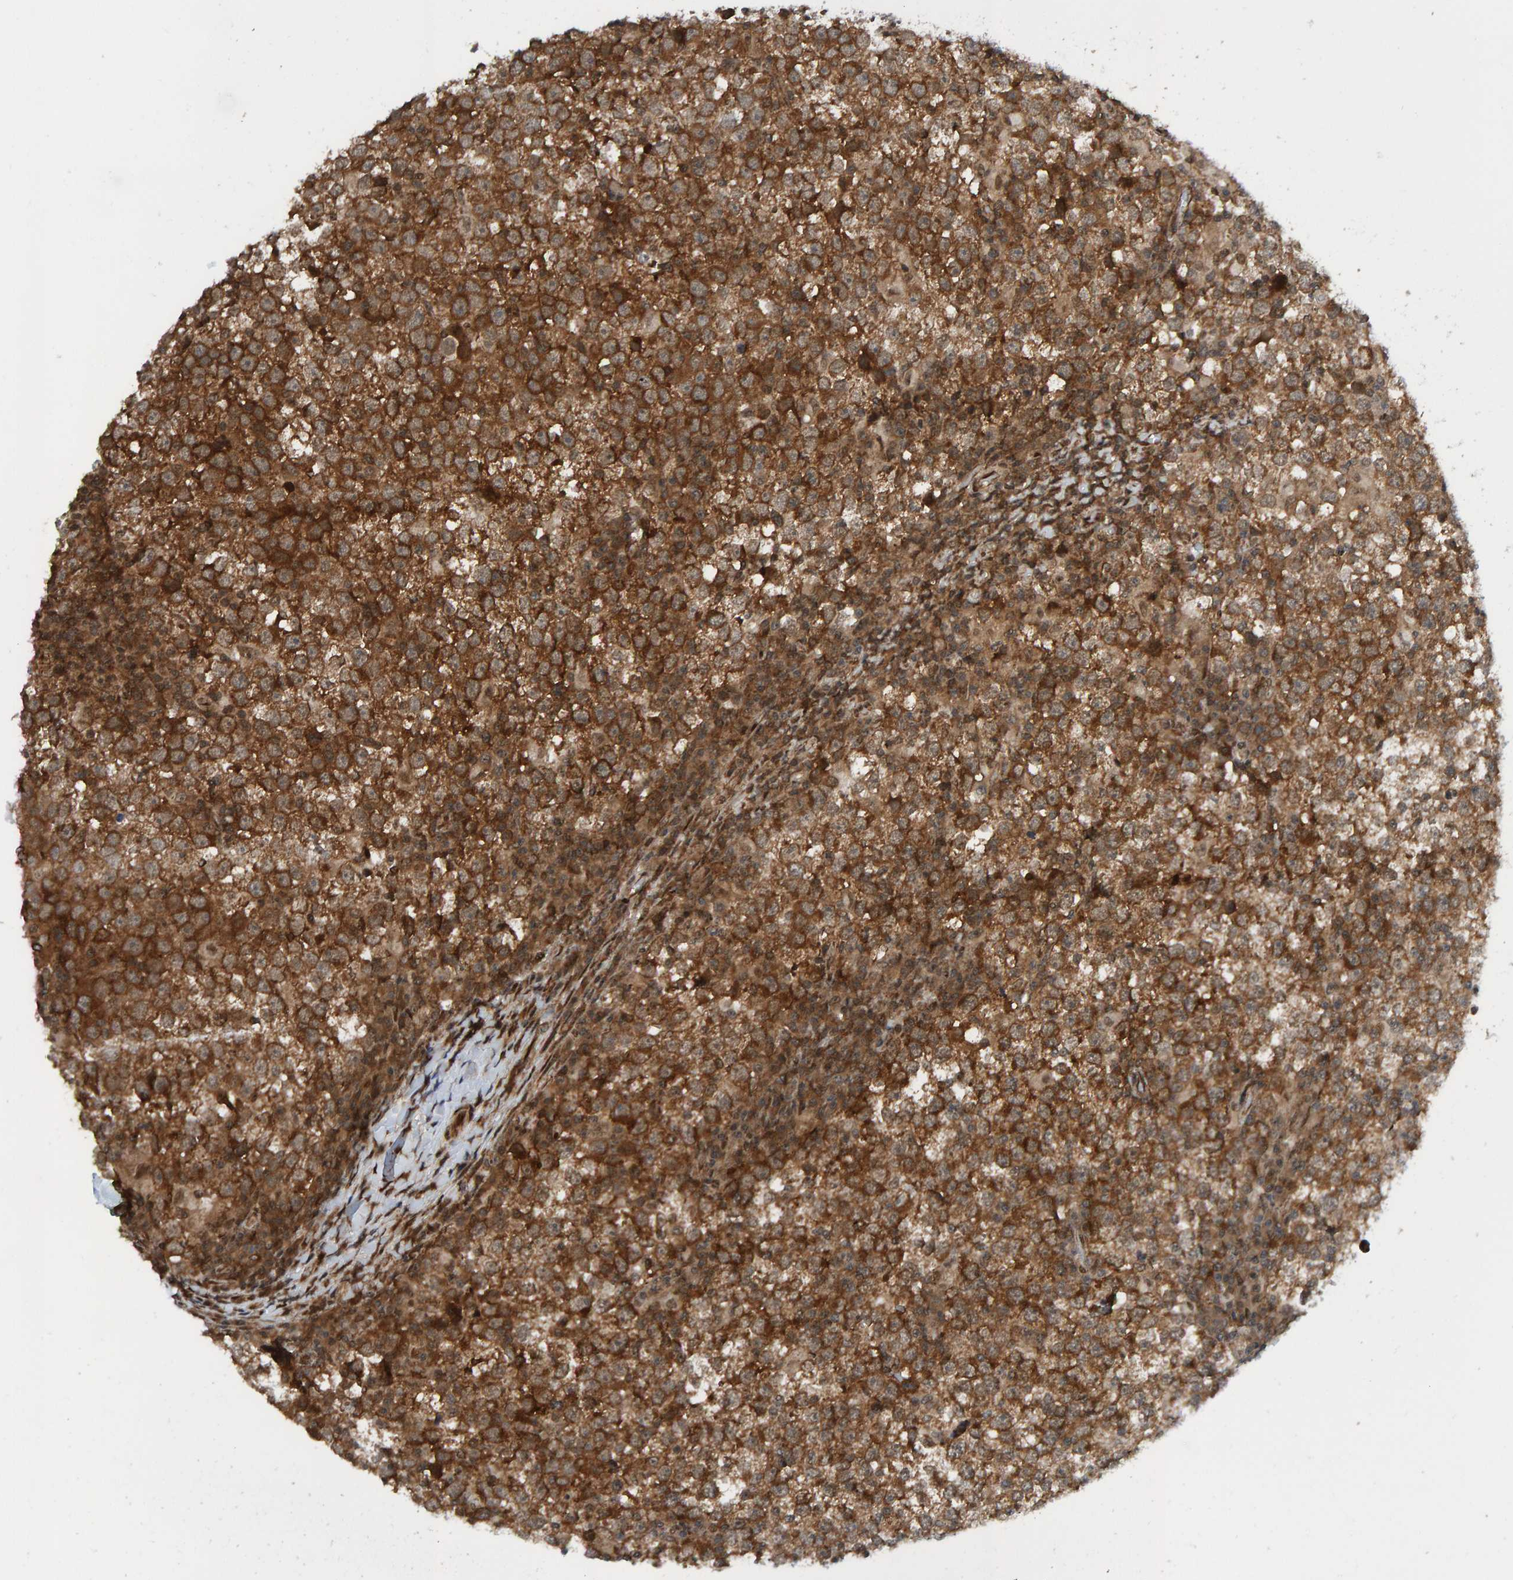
{"staining": {"intensity": "moderate", "quantity": ">75%", "location": "cytoplasmic/membranous"}, "tissue": "testis cancer", "cell_type": "Tumor cells", "image_type": "cancer", "snomed": [{"axis": "morphology", "description": "Seminoma, NOS"}, {"axis": "topography", "description": "Testis"}], "caption": "A brown stain labels moderate cytoplasmic/membranous positivity of a protein in human testis cancer tumor cells. Using DAB (brown) and hematoxylin (blue) stains, captured at high magnification using brightfield microscopy.", "gene": "ZNF366", "patient": {"sex": "male", "age": 65}}